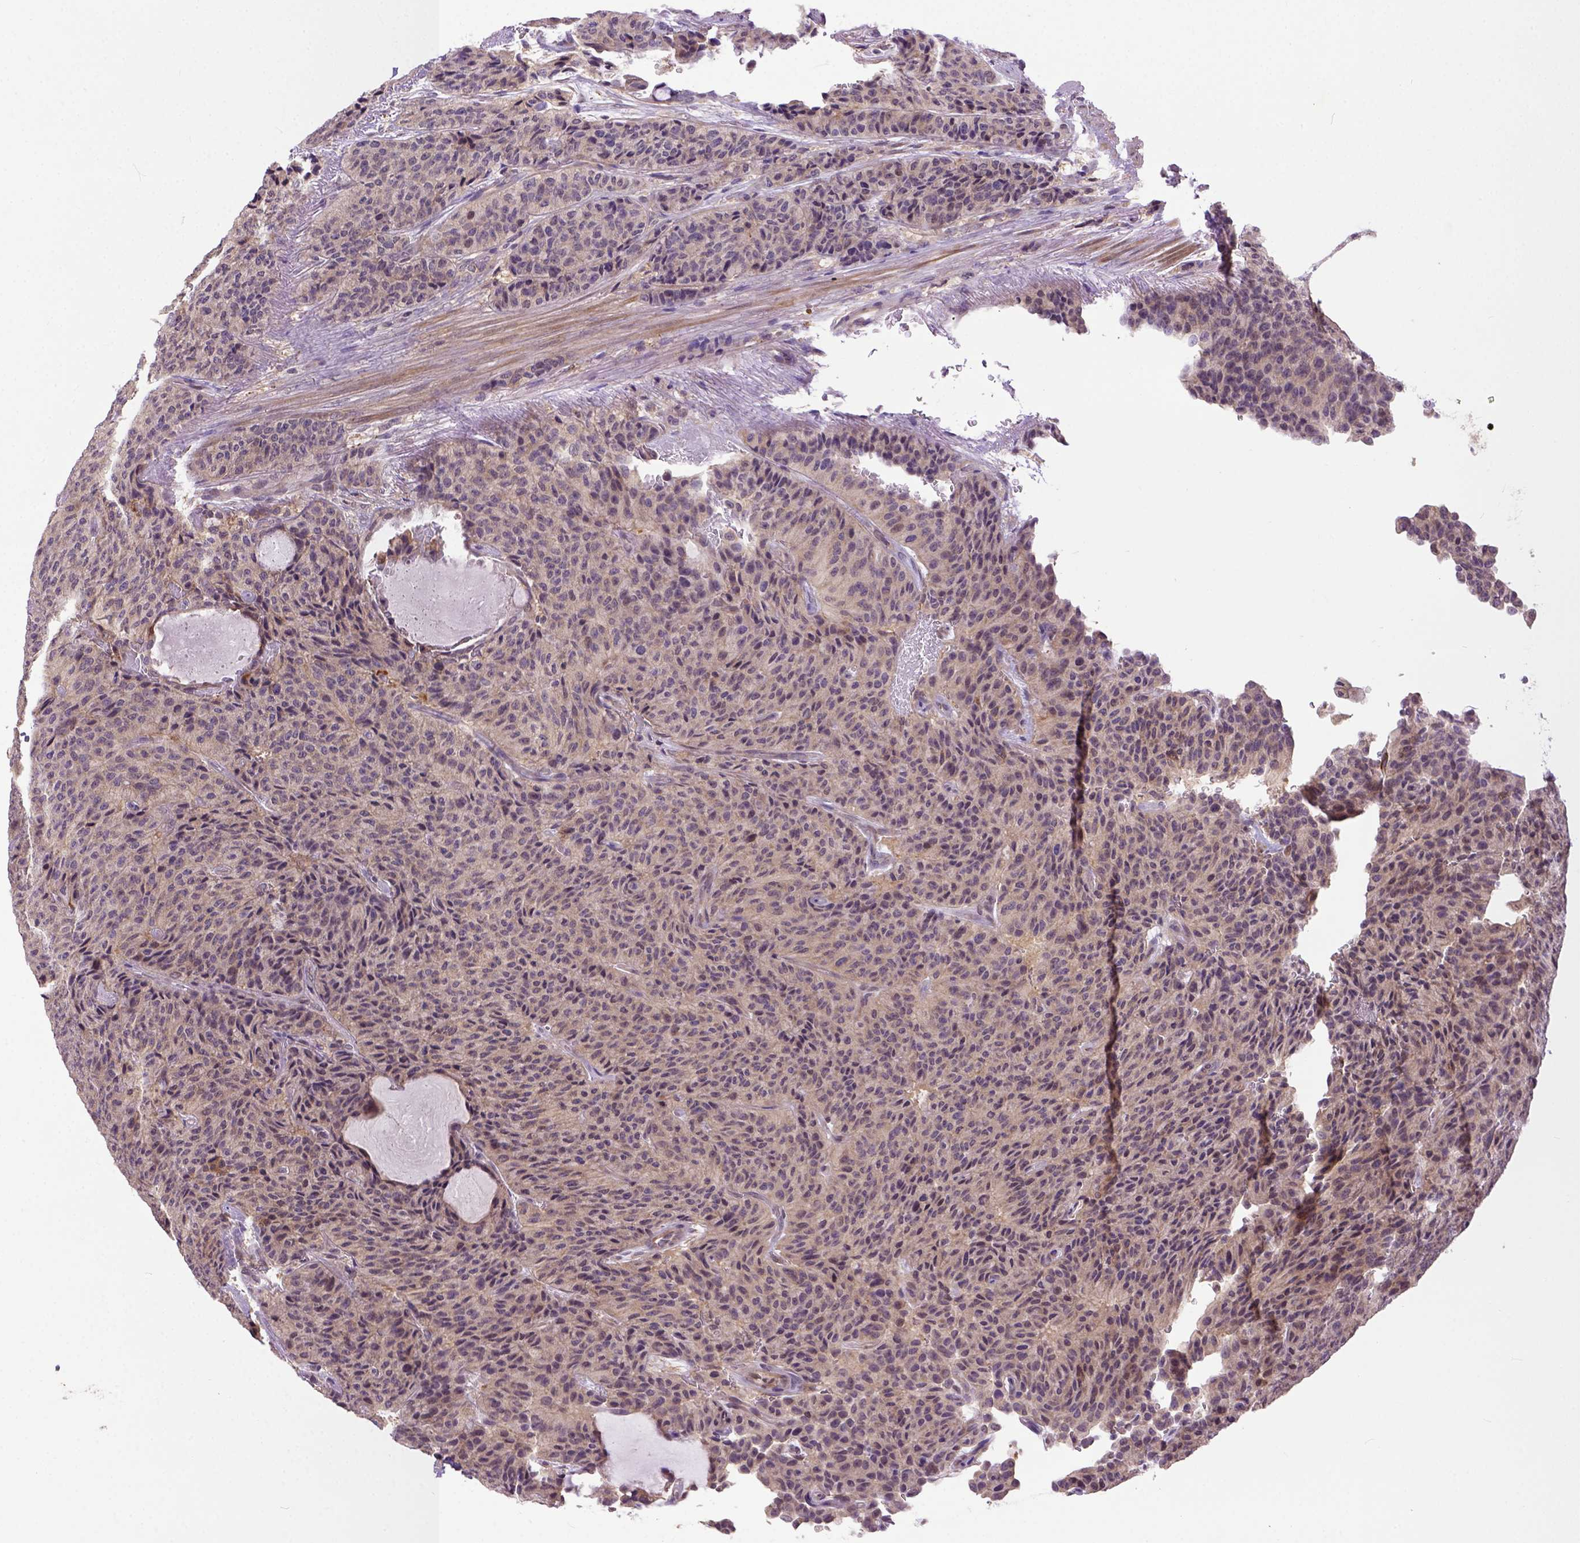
{"staining": {"intensity": "weak", "quantity": "25%-75%", "location": "cytoplasmic/membranous"}, "tissue": "carcinoid", "cell_type": "Tumor cells", "image_type": "cancer", "snomed": [{"axis": "morphology", "description": "Carcinoid, malignant, NOS"}, {"axis": "topography", "description": "Lung"}], "caption": "Carcinoid stained with DAB (3,3'-diaminobenzidine) IHC reveals low levels of weak cytoplasmic/membranous positivity in about 25%-75% of tumor cells.", "gene": "CPNE1", "patient": {"sex": "male", "age": 71}}